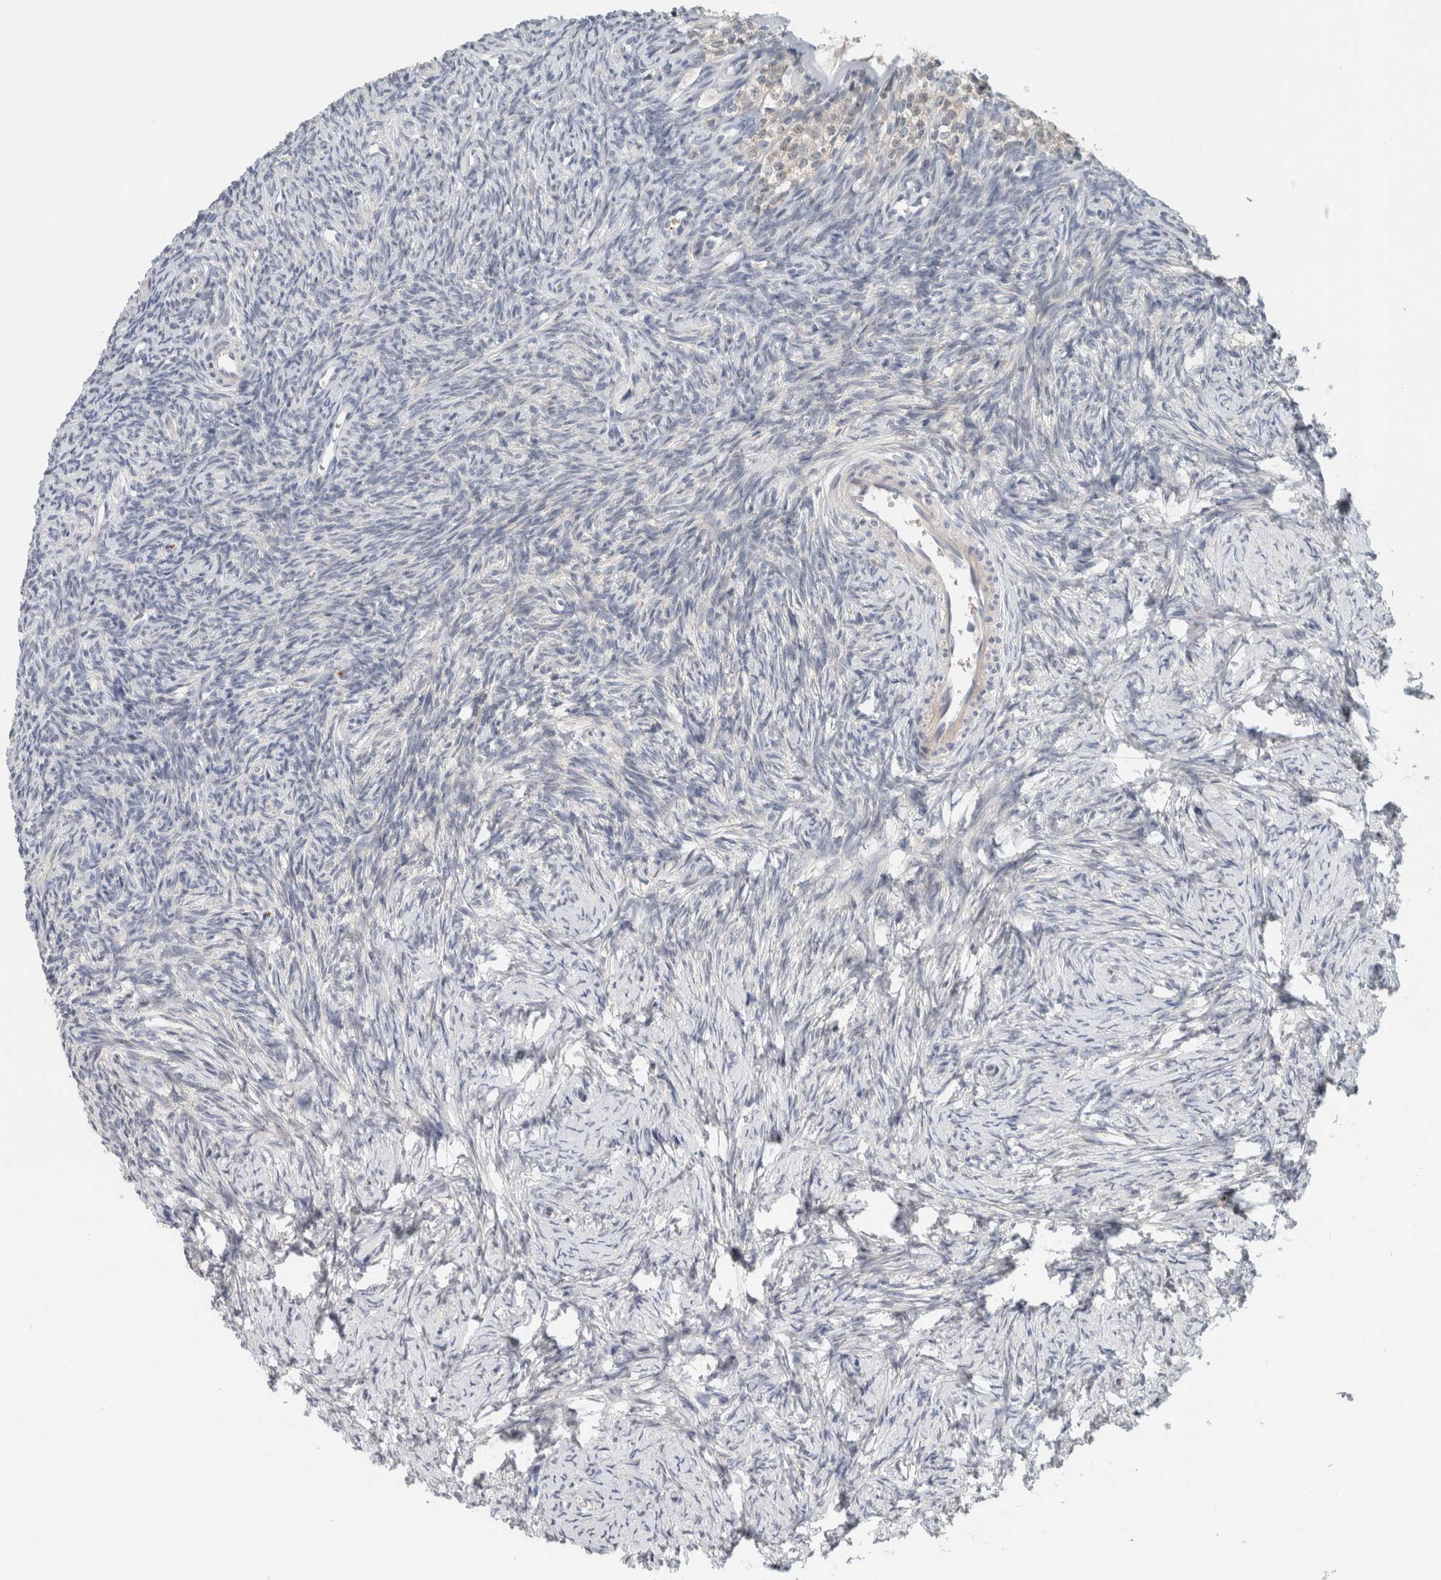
{"staining": {"intensity": "weak", "quantity": ">75%", "location": "cytoplasmic/membranous"}, "tissue": "ovary", "cell_type": "Follicle cells", "image_type": "normal", "snomed": [{"axis": "morphology", "description": "Normal tissue, NOS"}, {"axis": "topography", "description": "Ovary"}], "caption": "Ovary stained with IHC shows weak cytoplasmic/membranous staining in approximately >75% of follicle cells. (Stains: DAB in brown, nuclei in blue, Microscopy: brightfield microscopy at high magnification).", "gene": "CRAT", "patient": {"sex": "female", "age": 34}}